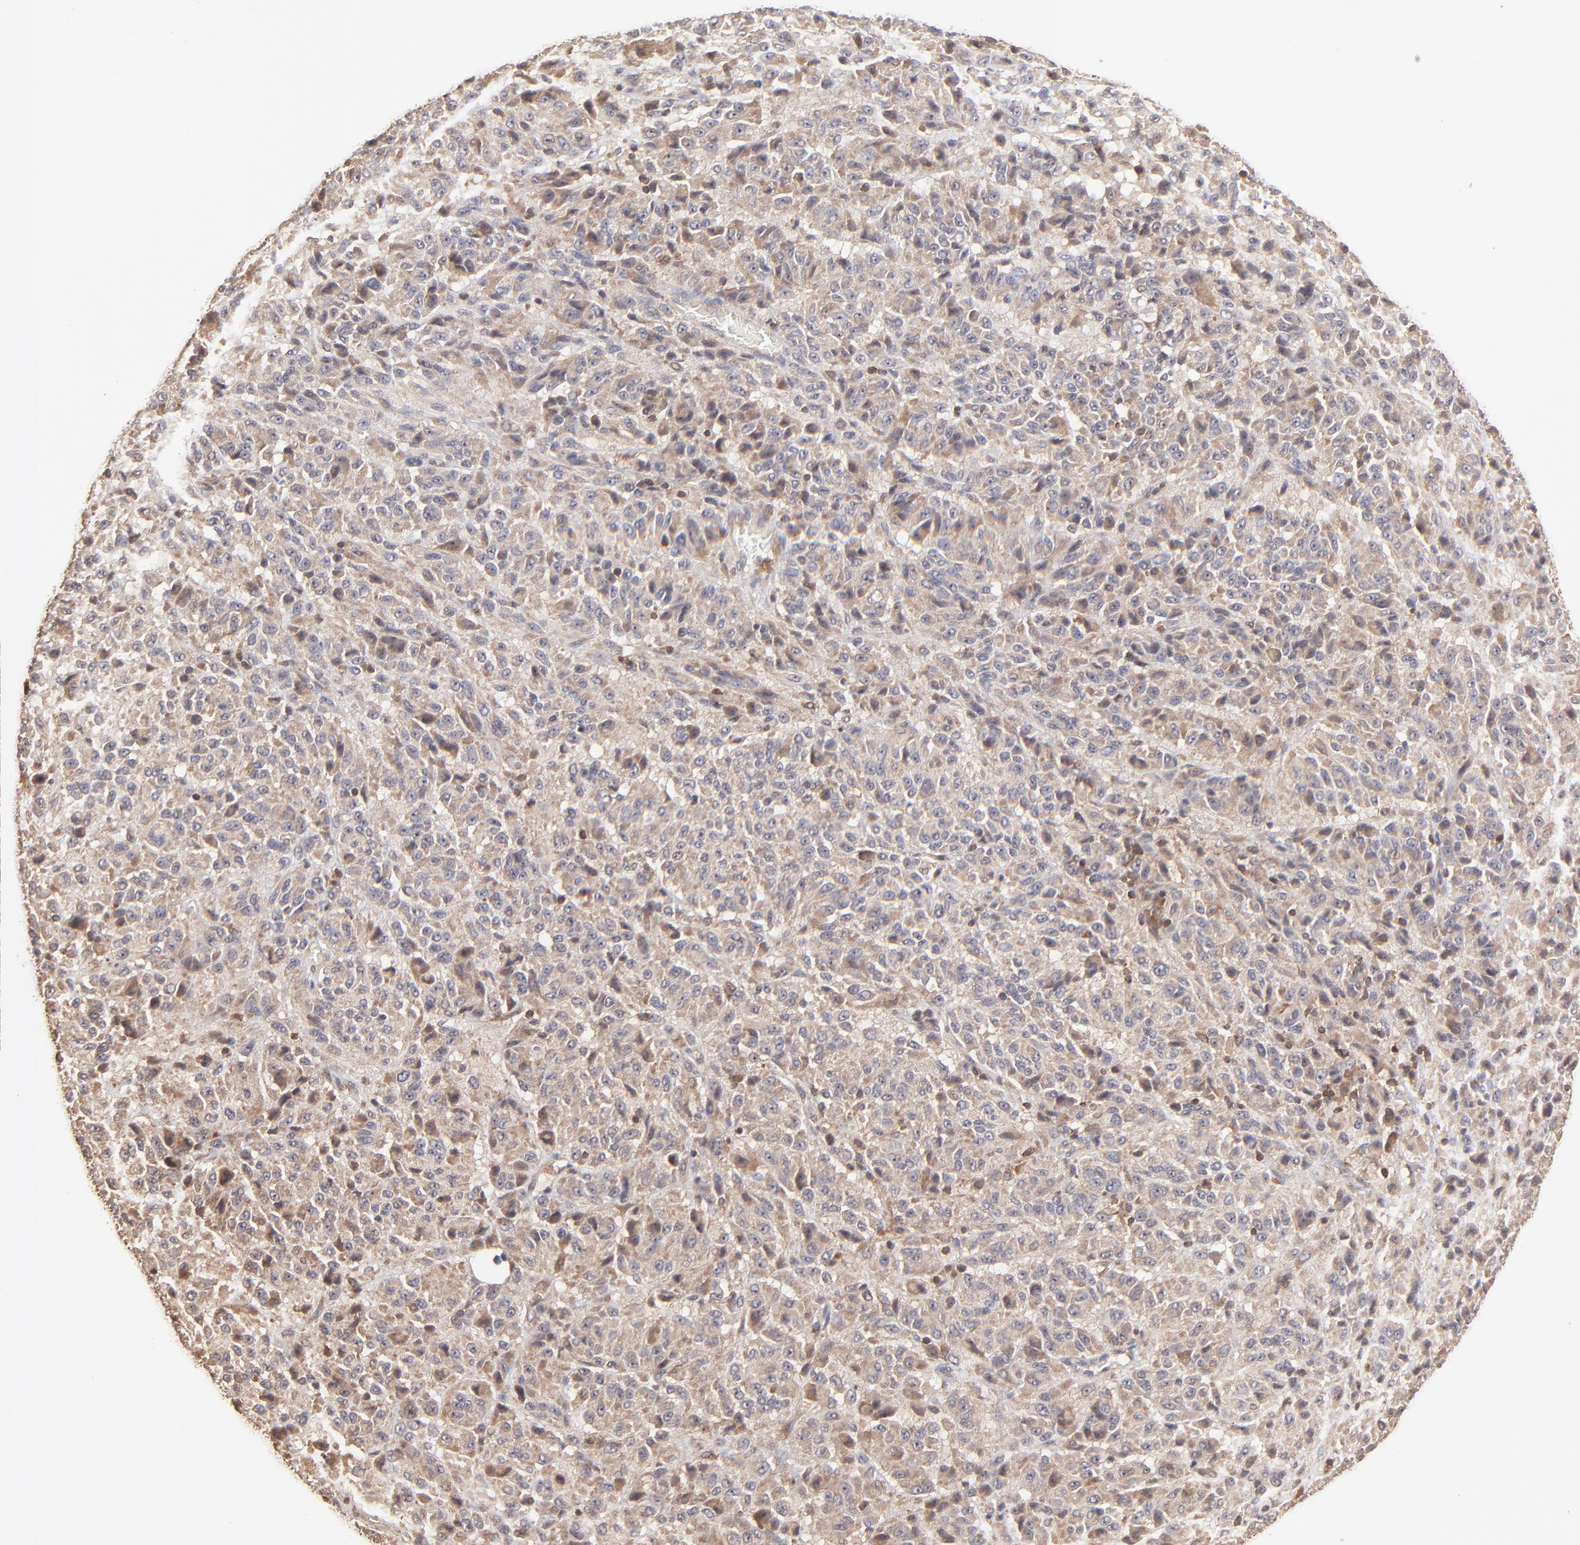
{"staining": {"intensity": "moderate", "quantity": ">75%", "location": "cytoplasmic/membranous"}, "tissue": "melanoma", "cell_type": "Tumor cells", "image_type": "cancer", "snomed": [{"axis": "morphology", "description": "Malignant melanoma, Metastatic site"}, {"axis": "topography", "description": "Lung"}], "caption": "Human malignant melanoma (metastatic site) stained for a protein (brown) exhibits moderate cytoplasmic/membranous positive positivity in about >75% of tumor cells.", "gene": "STON2", "patient": {"sex": "male", "age": 64}}